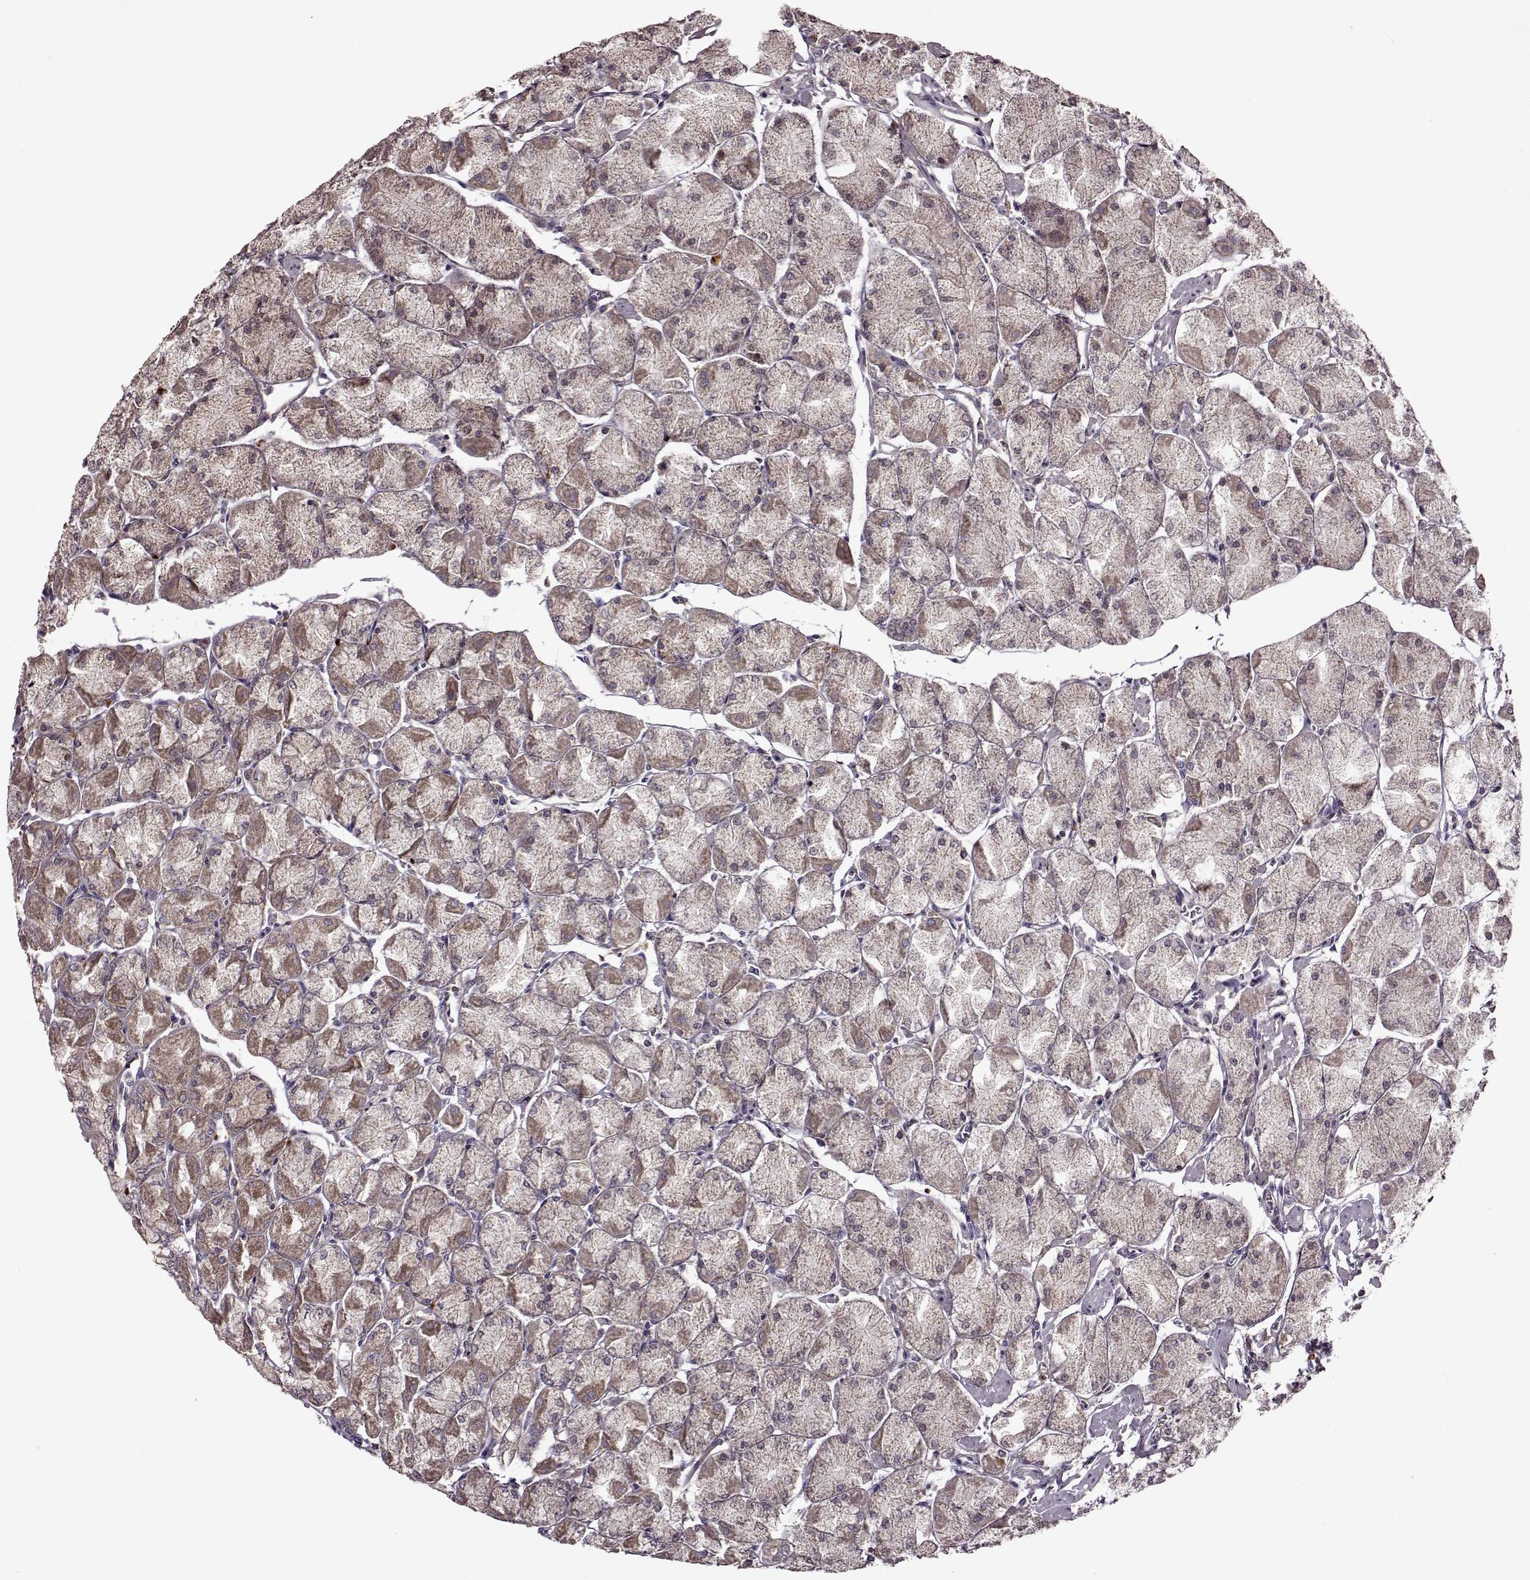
{"staining": {"intensity": "moderate", "quantity": "<25%", "location": "cytoplasmic/membranous"}, "tissue": "stomach", "cell_type": "Glandular cells", "image_type": "normal", "snomed": [{"axis": "morphology", "description": "Normal tissue, NOS"}, {"axis": "topography", "description": "Stomach, upper"}], "caption": "Immunohistochemical staining of normal stomach shows <25% levels of moderate cytoplasmic/membranous protein staining in about <25% of glandular cells.", "gene": "MTSS1", "patient": {"sex": "male", "age": 60}}